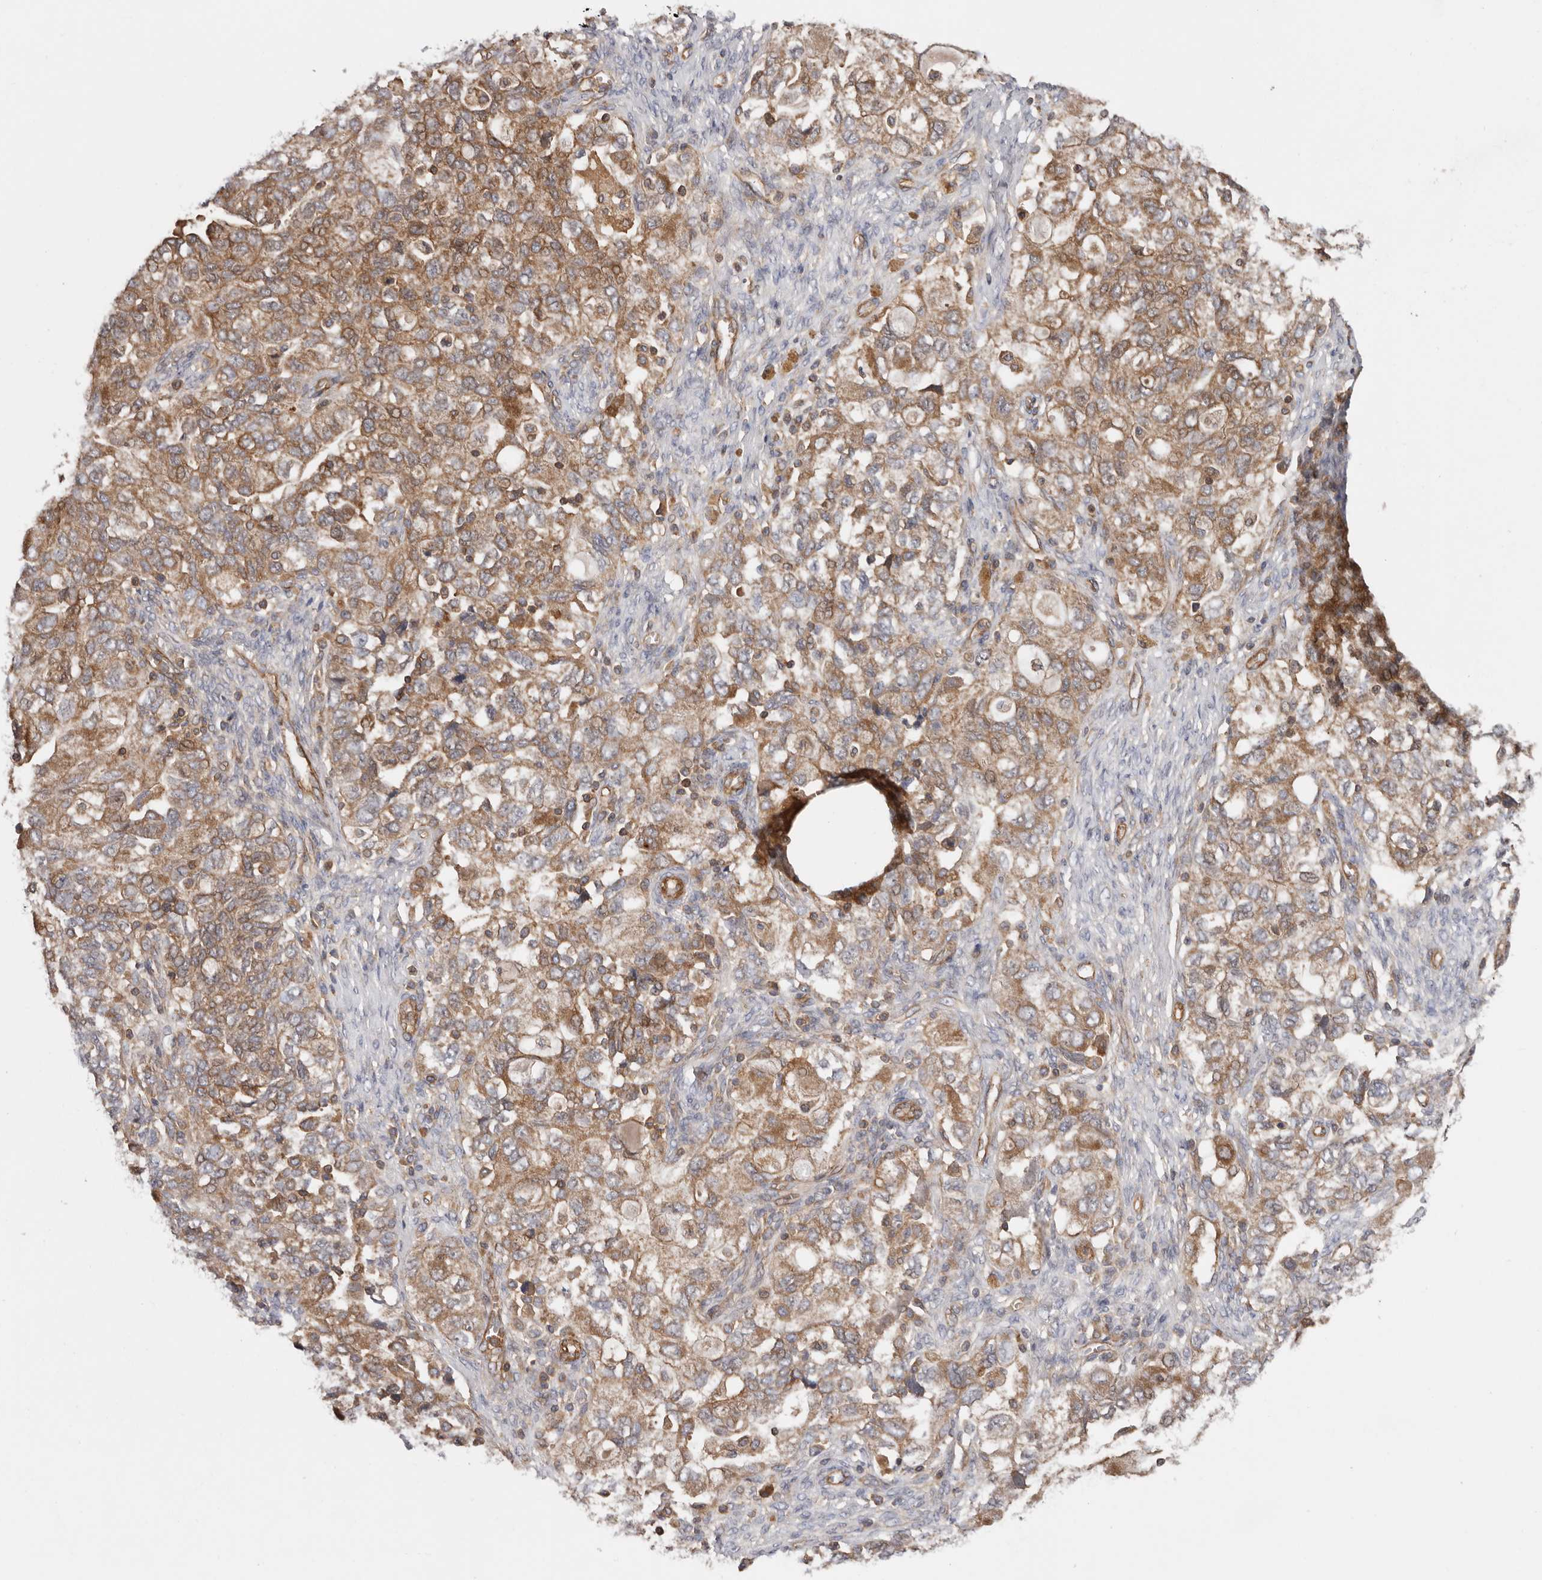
{"staining": {"intensity": "moderate", "quantity": ">75%", "location": "cytoplasmic/membranous"}, "tissue": "ovarian cancer", "cell_type": "Tumor cells", "image_type": "cancer", "snomed": [{"axis": "morphology", "description": "Carcinoma, NOS"}, {"axis": "morphology", "description": "Cystadenocarcinoma, serous, NOS"}, {"axis": "topography", "description": "Ovary"}], "caption": "Human ovarian cancer (carcinoma) stained for a protein (brown) displays moderate cytoplasmic/membranous positive expression in about >75% of tumor cells.", "gene": "TMC7", "patient": {"sex": "female", "age": 69}}